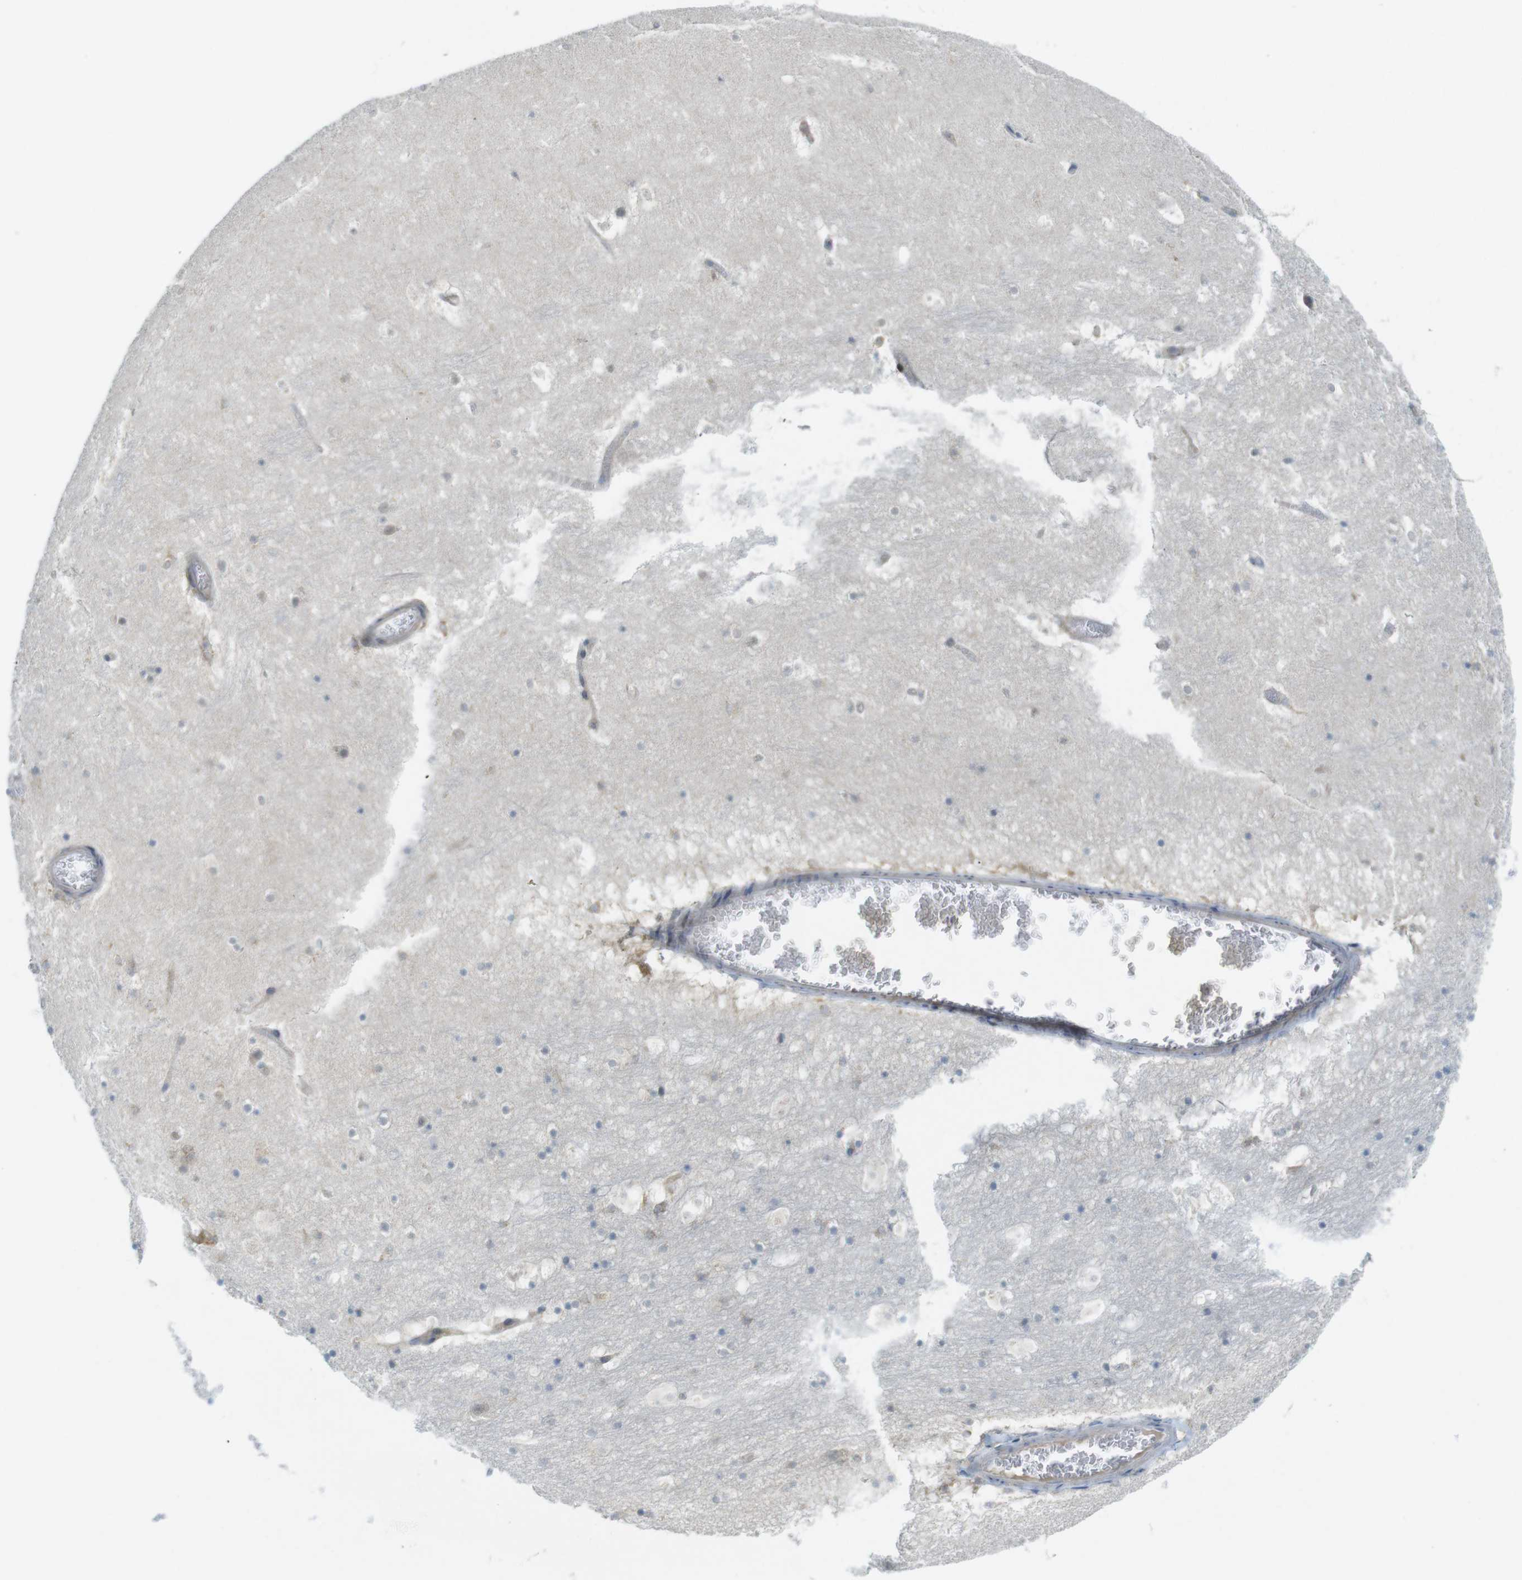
{"staining": {"intensity": "weak", "quantity": "<25%", "location": "cytoplasmic/membranous,nuclear"}, "tissue": "hippocampus", "cell_type": "Glial cells", "image_type": "normal", "snomed": [{"axis": "morphology", "description": "Normal tissue, NOS"}, {"axis": "topography", "description": "Hippocampus"}], "caption": "Image shows no significant protein staining in glial cells of normal hippocampus.", "gene": "RCC1", "patient": {"sex": "male", "age": 45}}